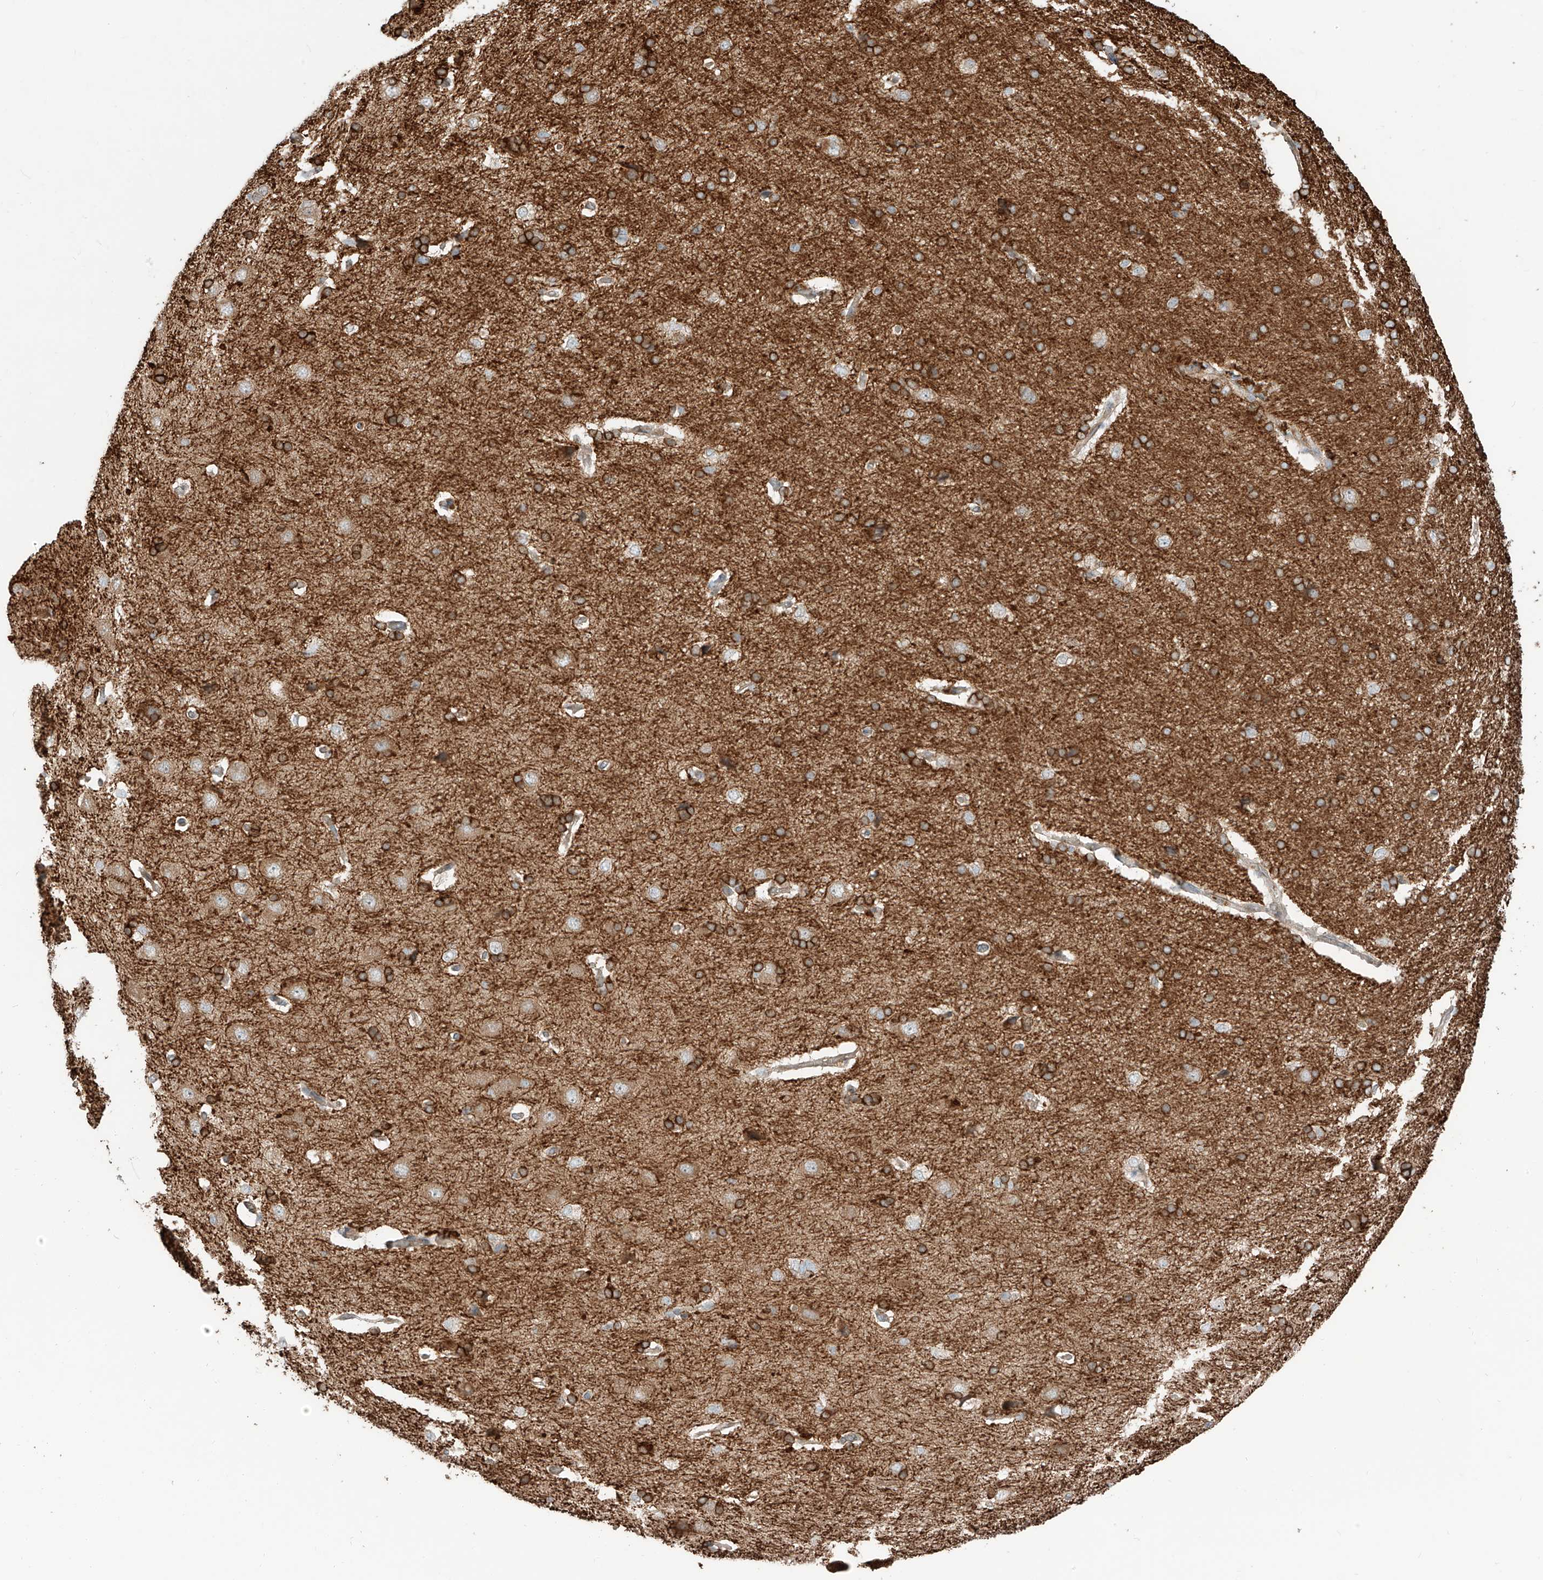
{"staining": {"intensity": "weak", "quantity": ">75%", "location": "cytoplasmic/membranous"}, "tissue": "cerebral cortex", "cell_type": "Endothelial cells", "image_type": "normal", "snomed": [{"axis": "morphology", "description": "Normal tissue, NOS"}, {"axis": "topography", "description": "Cerebral cortex"}], "caption": "Human cerebral cortex stained with a brown dye demonstrates weak cytoplasmic/membranous positive expression in about >75% of endothelial cells.", "gene": "CEP162", "patient": {"sex": "male", "age": 62}}